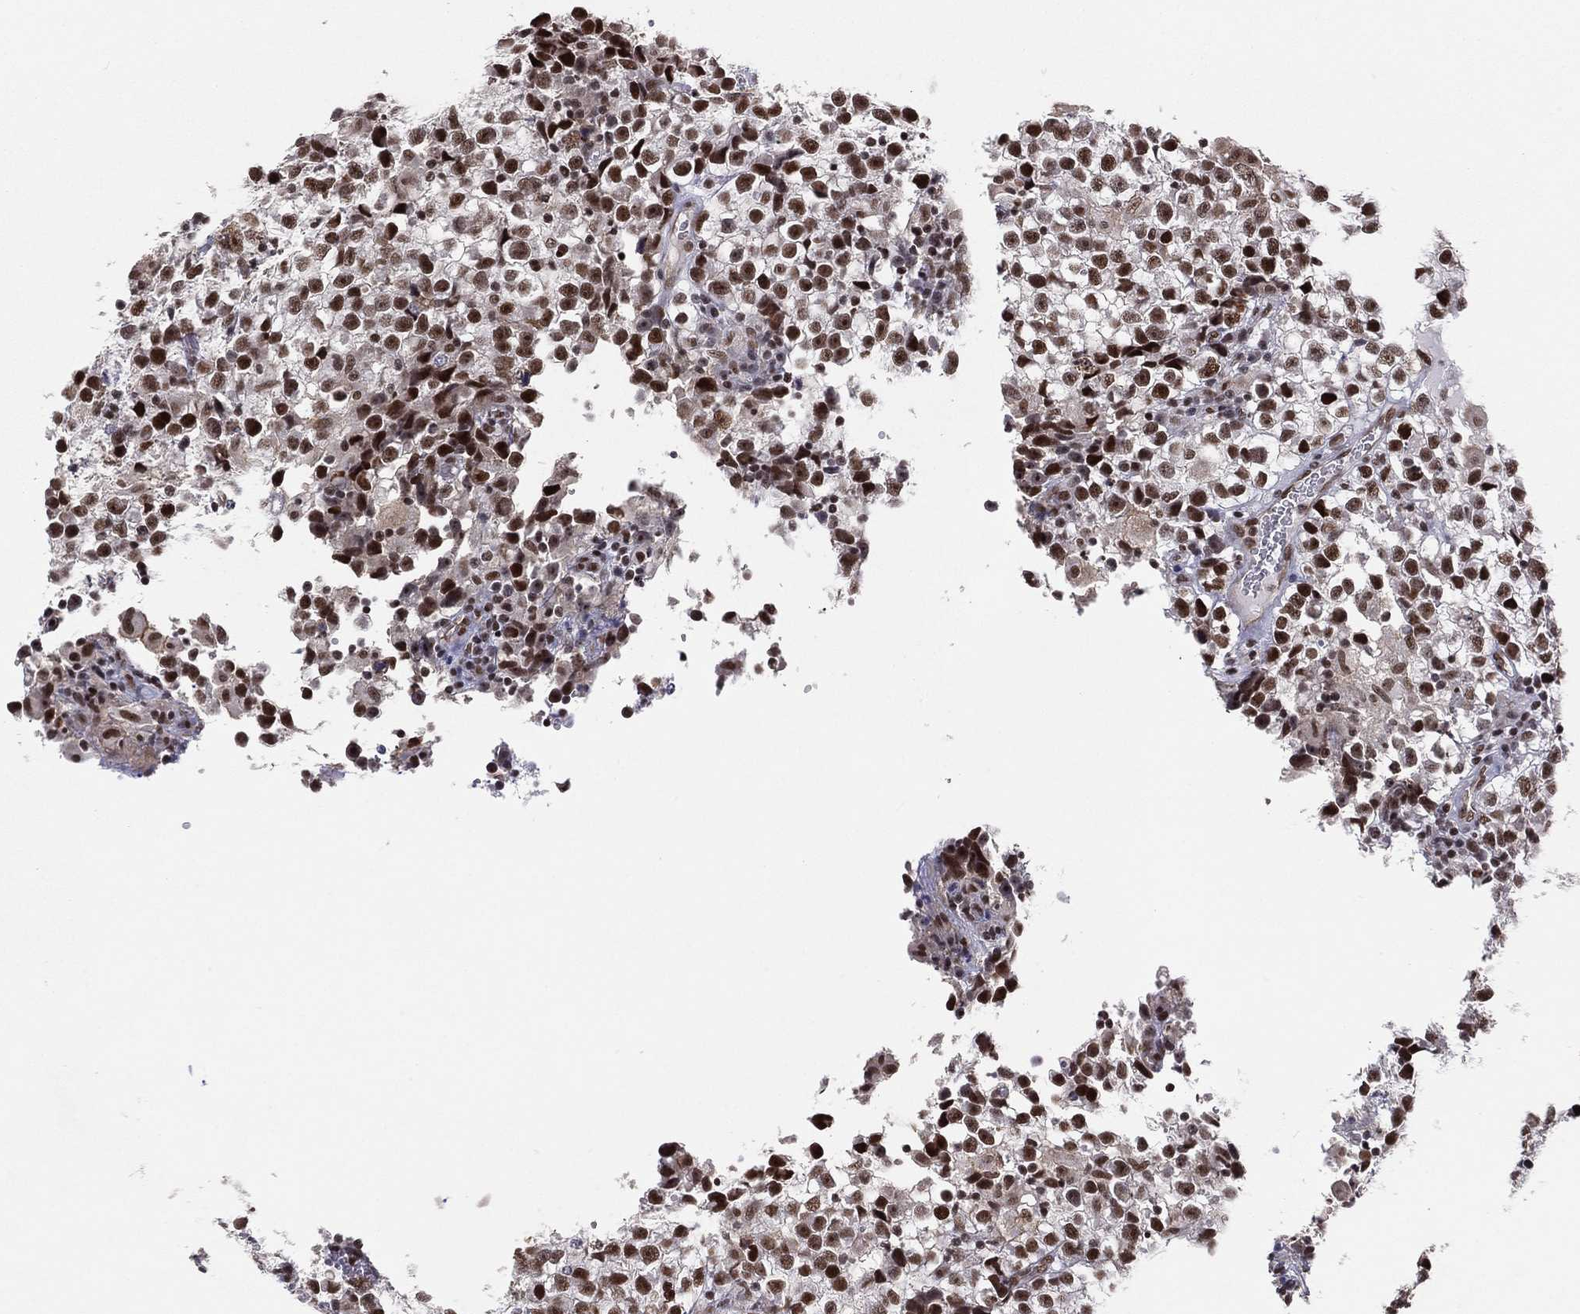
{"staining": {"intensity": "strong", "quantity": "25%-75%", "location": "nuclear"}, "tissue": "testis cancer", "cell_type": "Tumor cells", "image_type": "cancer", "snomed": [{"axis": "morphology", "description": "Seminoma, NOS"}, {"axis": "topography", "description": "Testis"}], "caption": "This is a micrograph of IHC staining of testis cancer (seminoma), which shows strong expression in the nuclear of tumor cells.", "gene": "GPALPP1", "patient": {"sex": "male", "age": 31}}